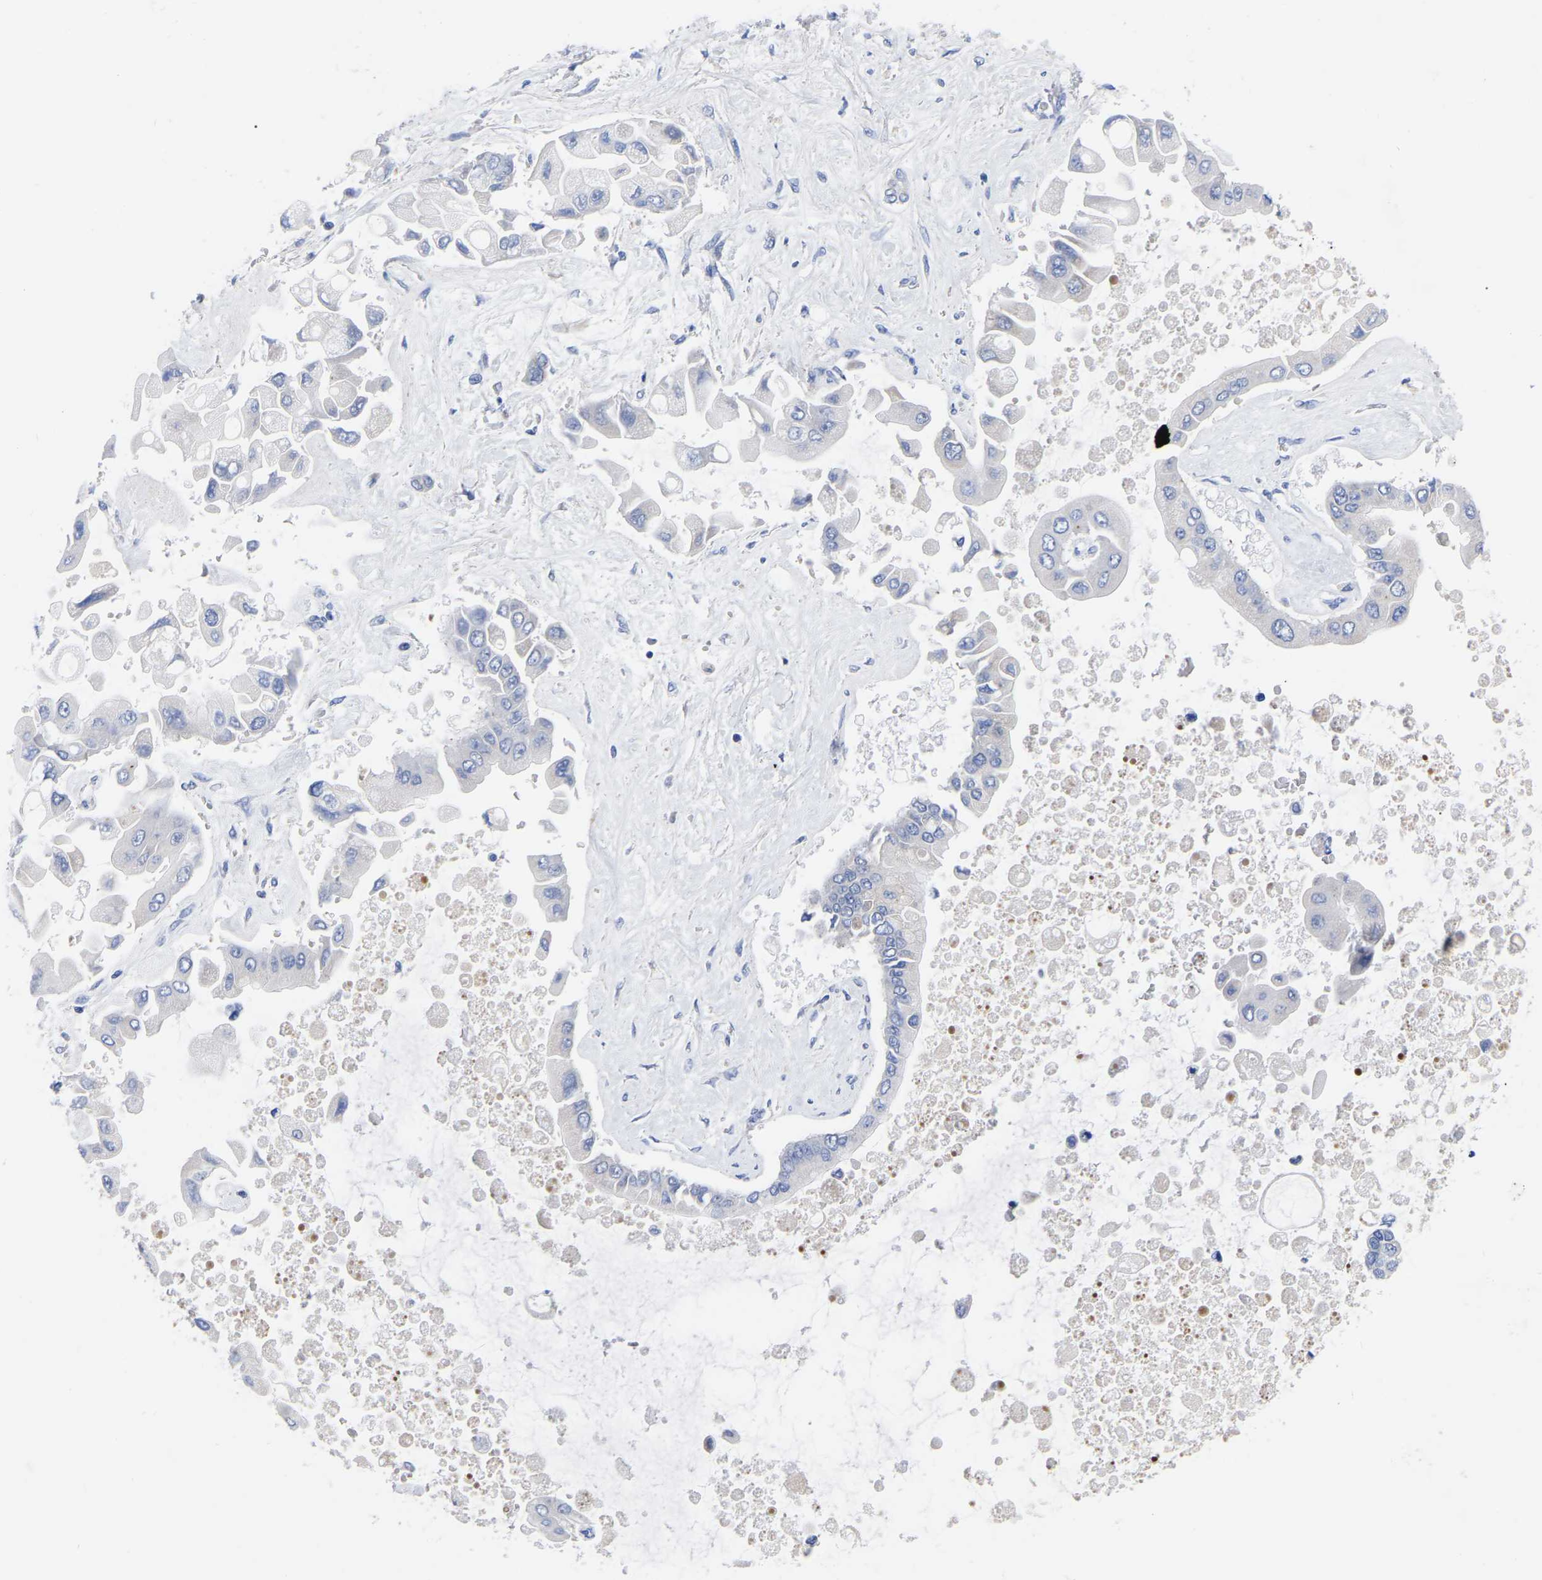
{"staining": {"intensity": "negative", "quantity": "none", "location": "none"}, "tissue": "liver cancer", "cell_type": "Tumor cells", "image_type": "cancer", "snomed": [{"axis": "morphology", "description": "Cholangiocarcinoma"}, {"axis": "topography", "description": "Liver"}], "caption": "Tumor cells show no significant positivity in liver cancer.", "gene": "GDF3", "patient": {"sex": "male", "age": 50}}